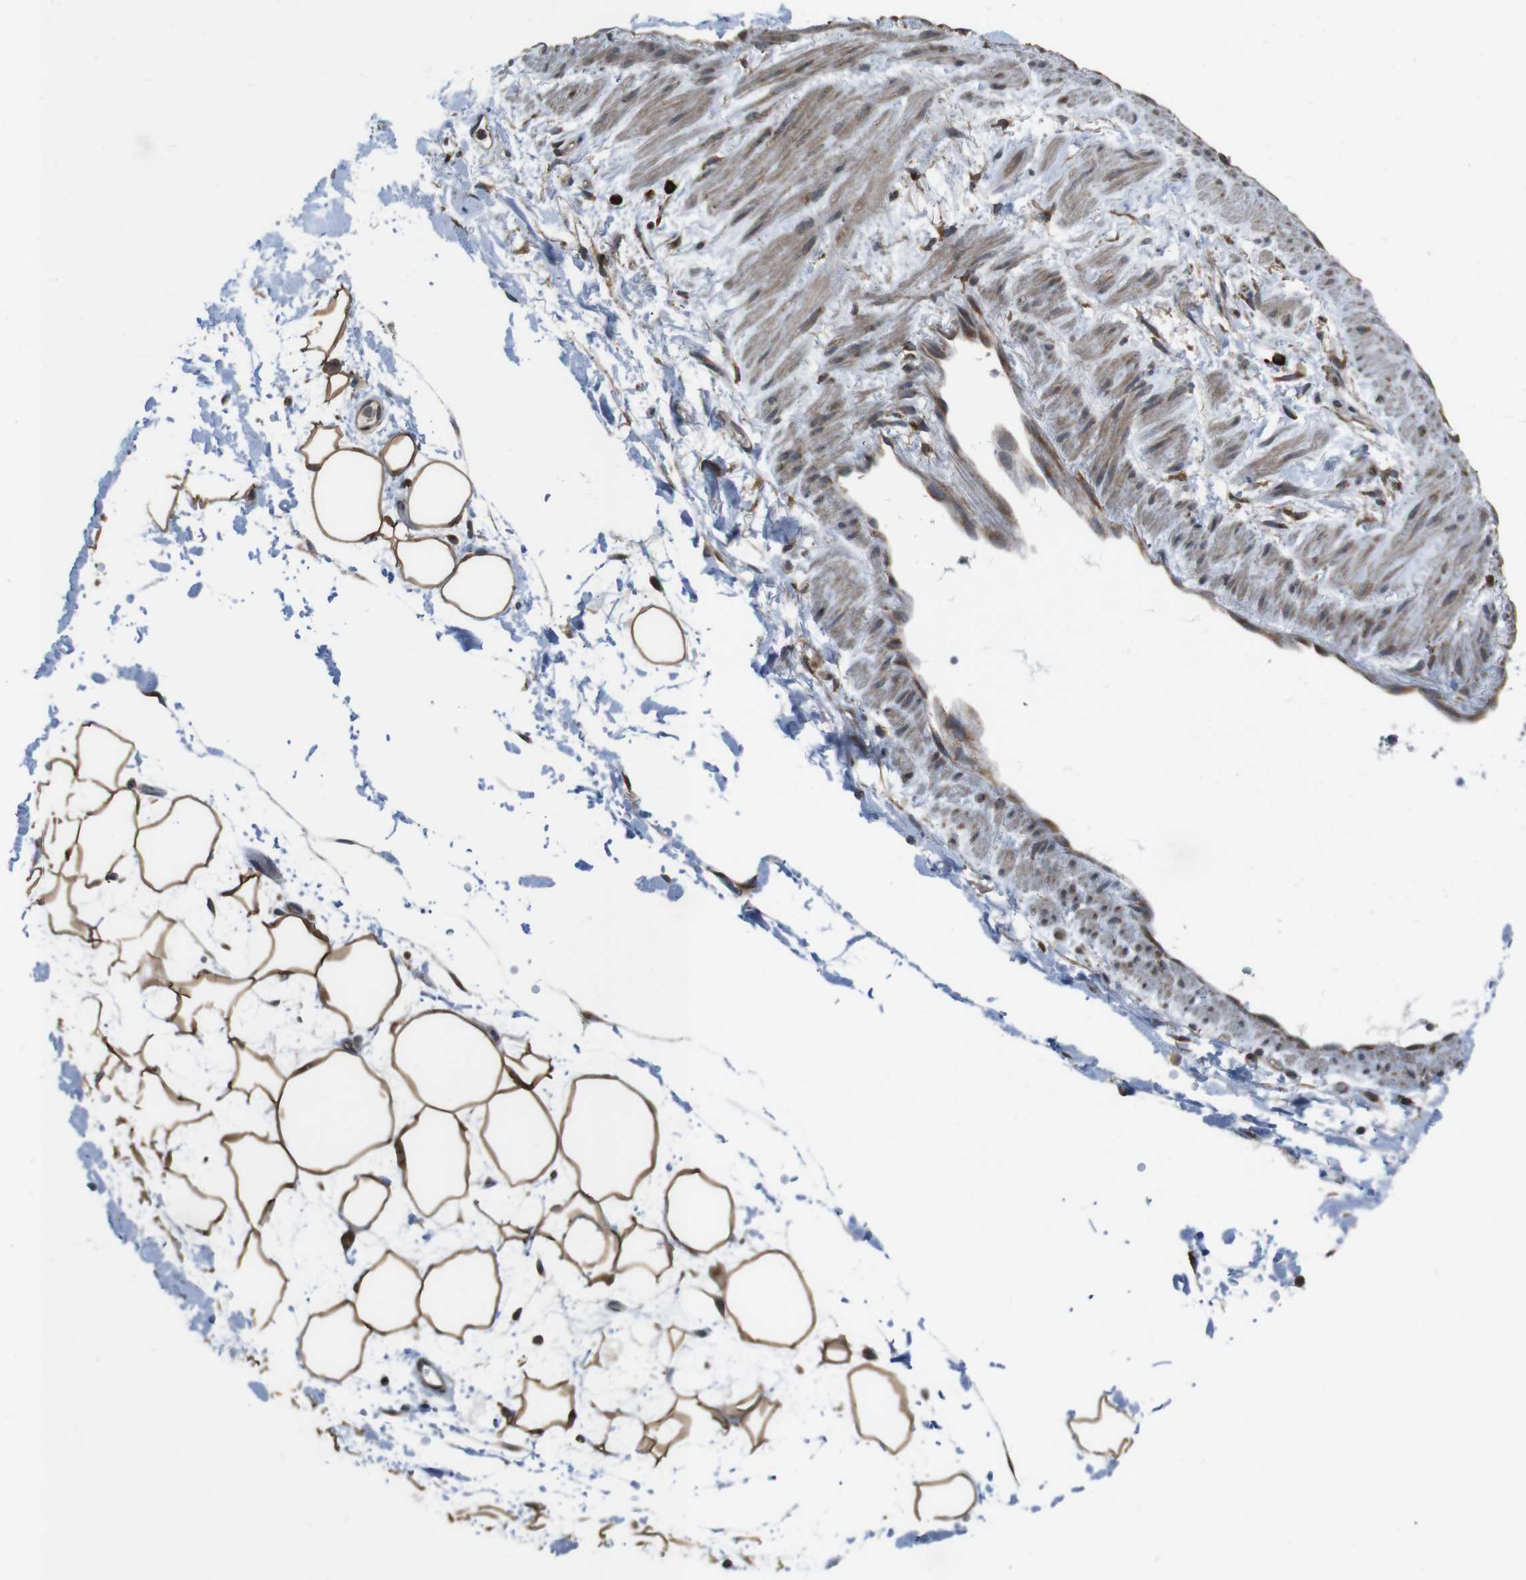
{"staining": {"intensity": "strong", "quantity": ">75%", "location": "cytoplasmic/membranous"}, "tissue": "adipose tissue", "cell_type": "Adipocytes", "image_type": "normal", "snomed": [{"axis": "morphology", "description": "Normal tissue, NOS"}, {"axis": "topography", "description": "Soft tissue"}], "caption": "Immunohistochemical staining of unremarkable human adipose tissue displays high levels of strong cytoplasmic/membranous positivity in about >75% of adipocytes. (Stains: DAB (3,3'-diaminobenzidine) in brown, nuclei in blue, Microscopy: brightfield microscopy at high magnification).", "gene": "SSR3", "patient": {"sex": "male", "age": 72}}